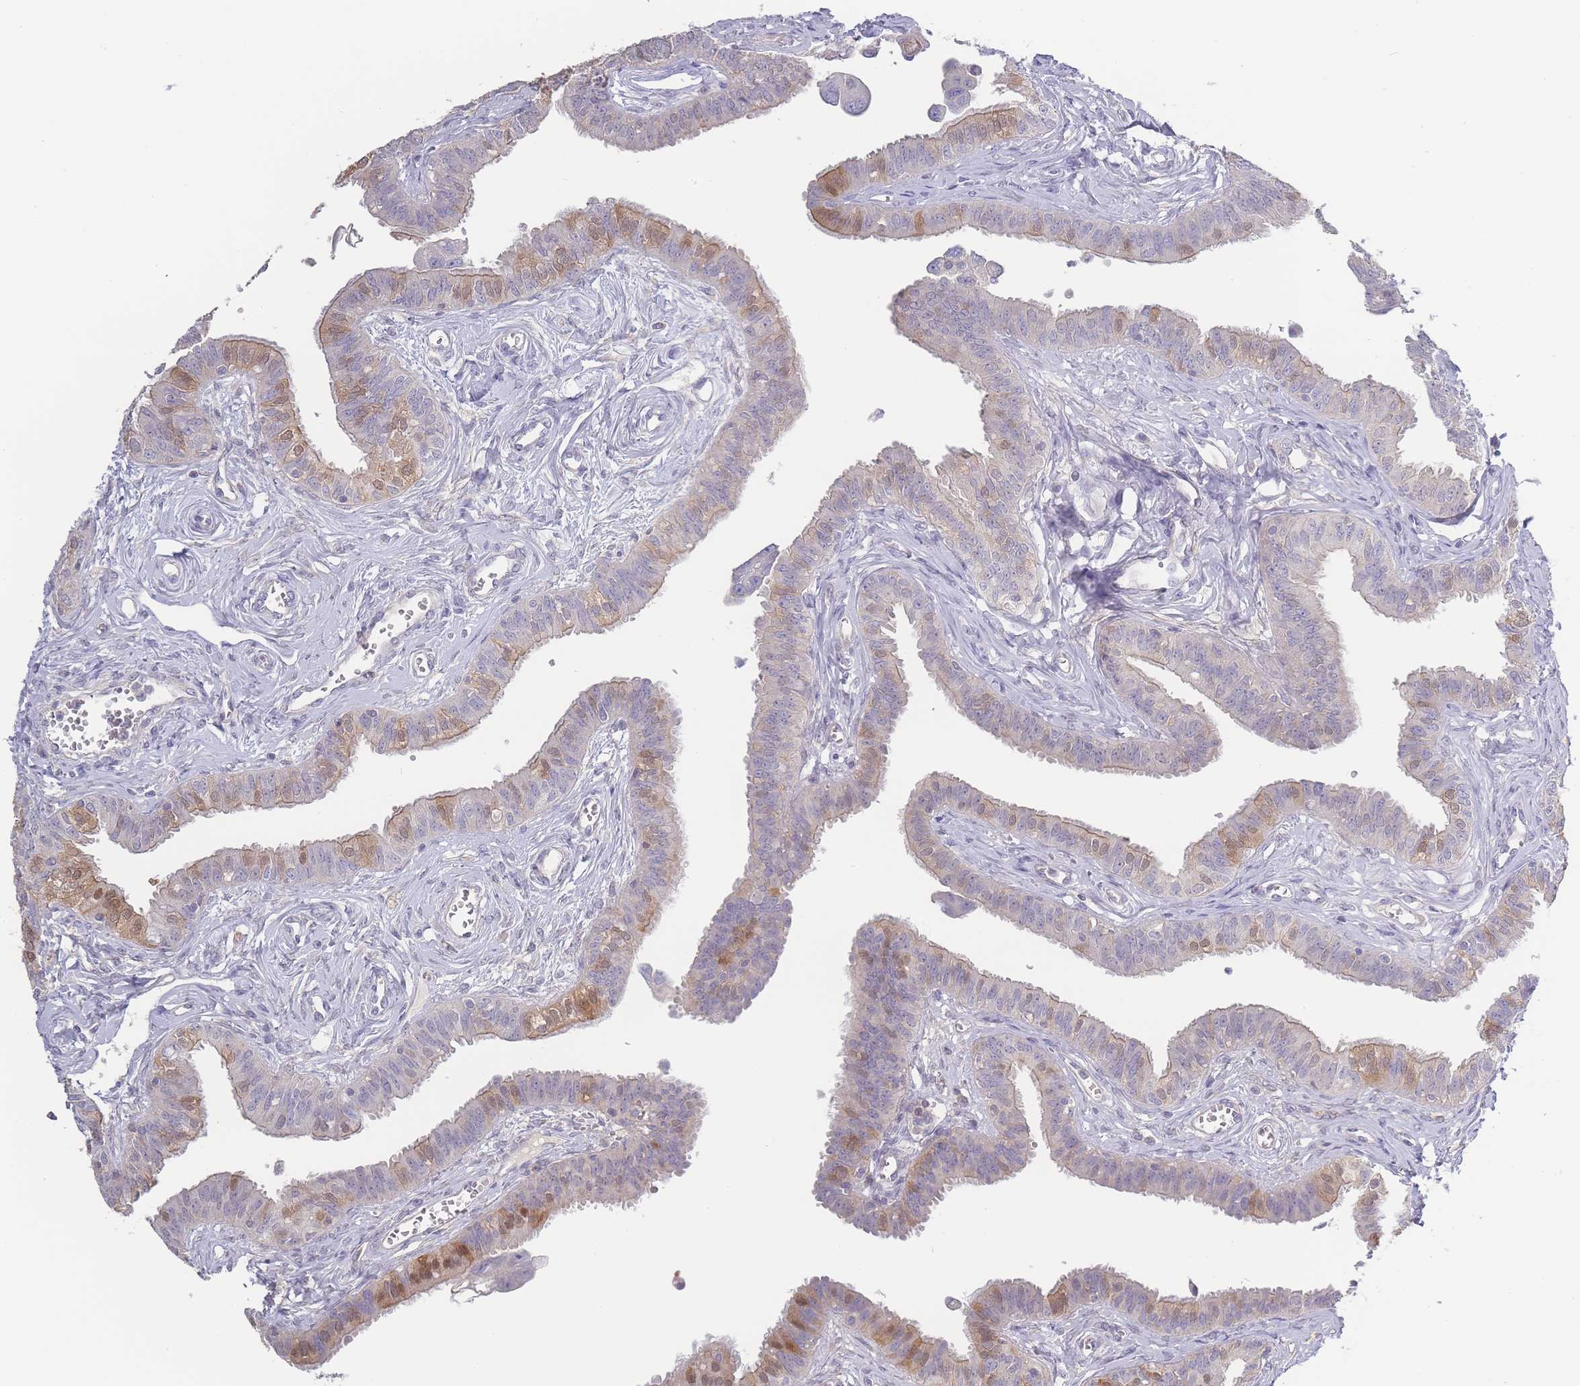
{"staining": {"intensity": "moderate", "quantity": "25%-75%", "location": "cytoplasmic/membranous,nuclear"}, "tissue": "fallopian tube", "cell_type": "Glandular cells", "image_type": "normal", "snomed": [{"axis": "morphology", "description": "Normal tissue, NOS"}, {"axis": "morphology", "description": "Carcinoma, NOS"}, {"axis": "topography", "description": "Fallopian tube"}, {"axis": "topography", "description": "Ovary"}], "caption": "The micrograph exhibits immunohistochemical staining of unremarkable fallopian tube. There is moderate cytoplasmic/membranous,nuclear staining is identified in about 25%-75% of glandular cells. The staining was performed using DAB to visualize the protein expression in brown, while the nuclei were stained in blue with hematoxylin (Magnification: 20x).", "gene": "SPHKAP", "patient": {"sex": "female", "age": 59}}